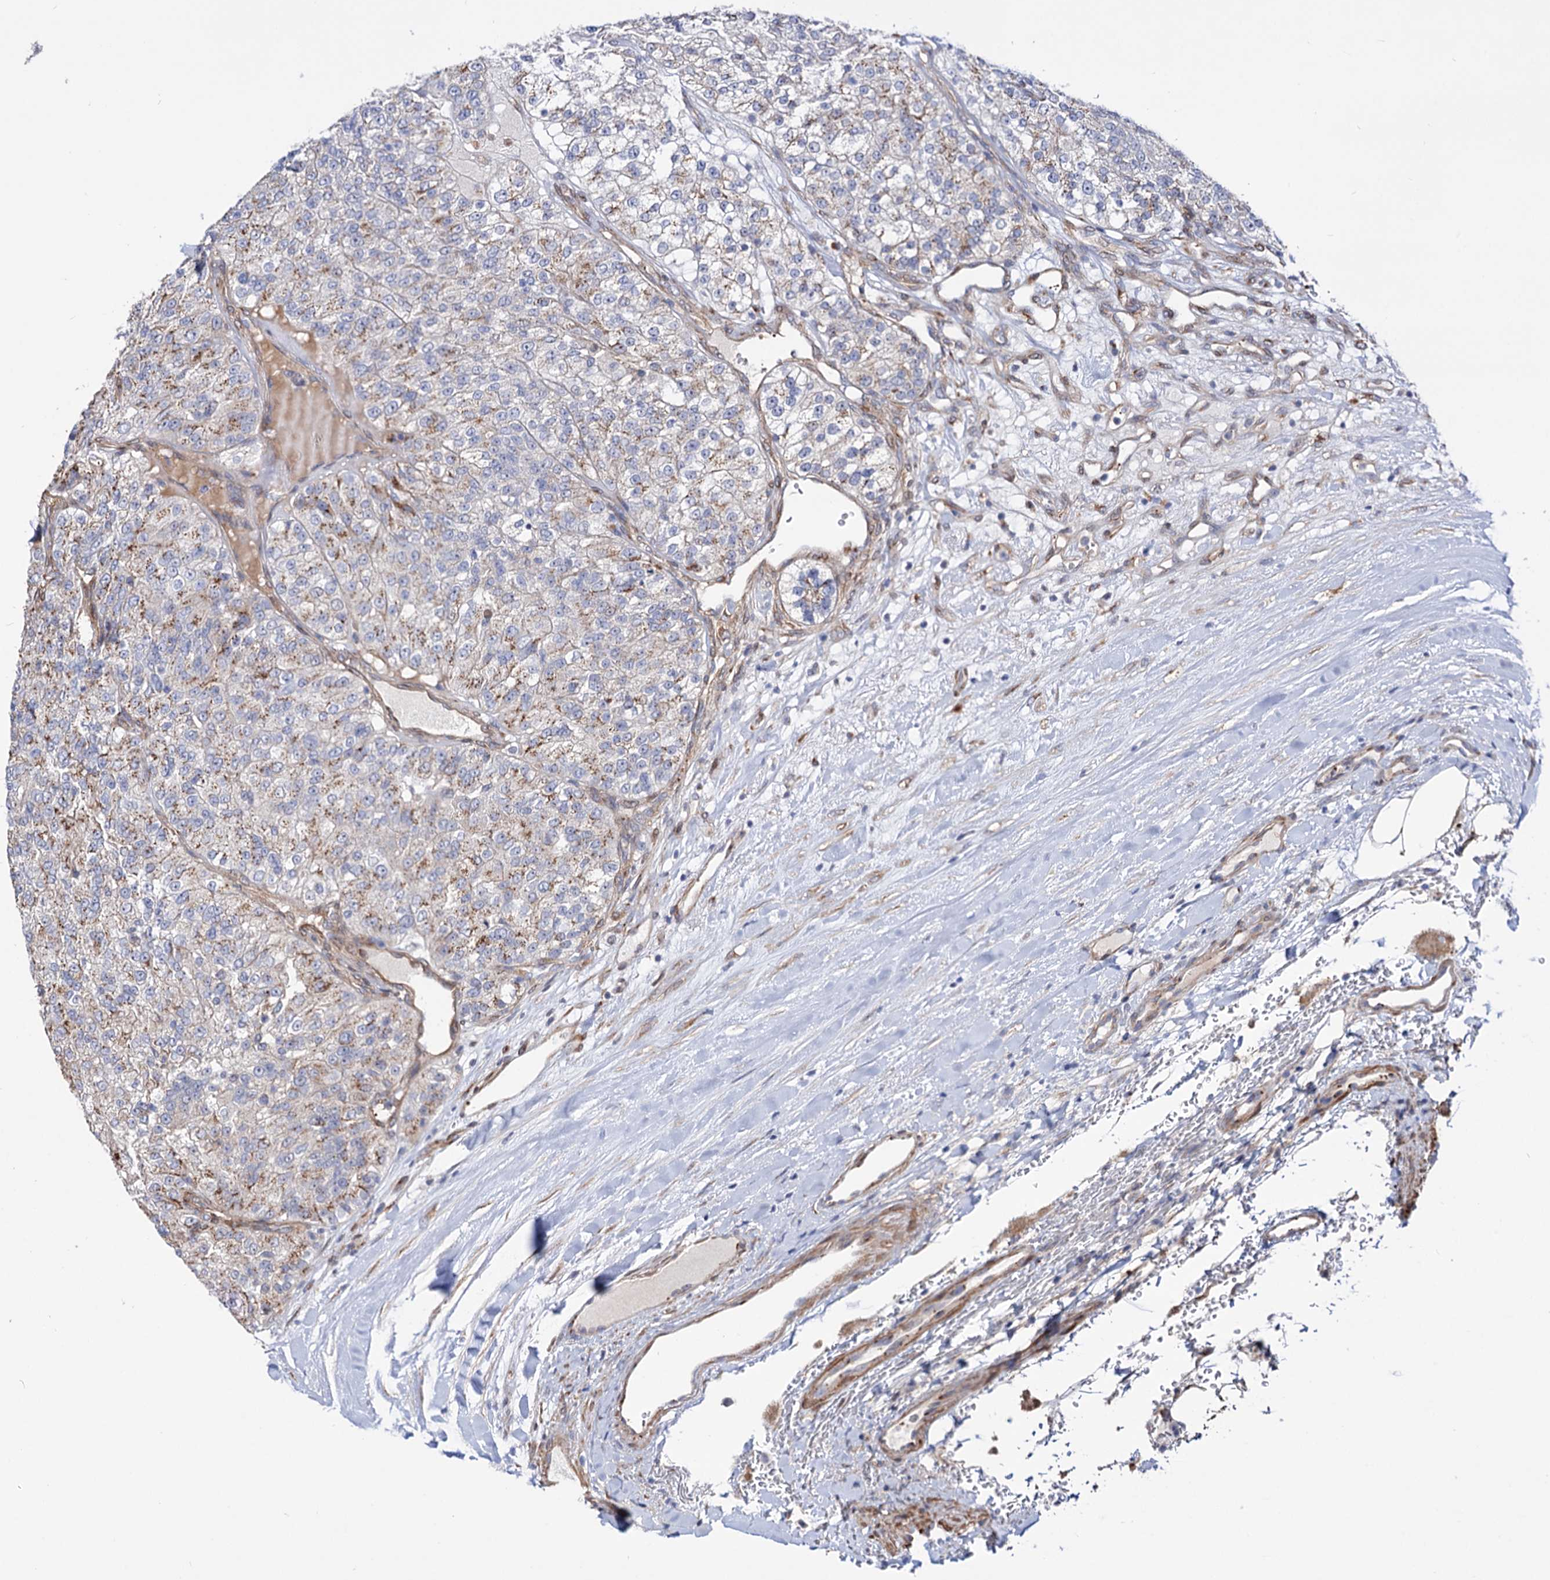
{"staining": {"intensity": "moderate", "quantity": "25%-75%", "location": "cytoplasmic/membranous"}, "tissue": "renal cancer", "cell_type": "Tumor cells", "image_type": "cancer", "snomed": [{"axis": "morphology", "description": "Adenocarcinoma, NOS"}, {"axis": "topography", "description": "Kidney"}], "caption": "Human adenocarcinoma (renal) stained with a protein marker demonstrates moderate staining in tumor cells.", "gene": "C11orf96", "patient": {"sex": "female", "age": 63}}